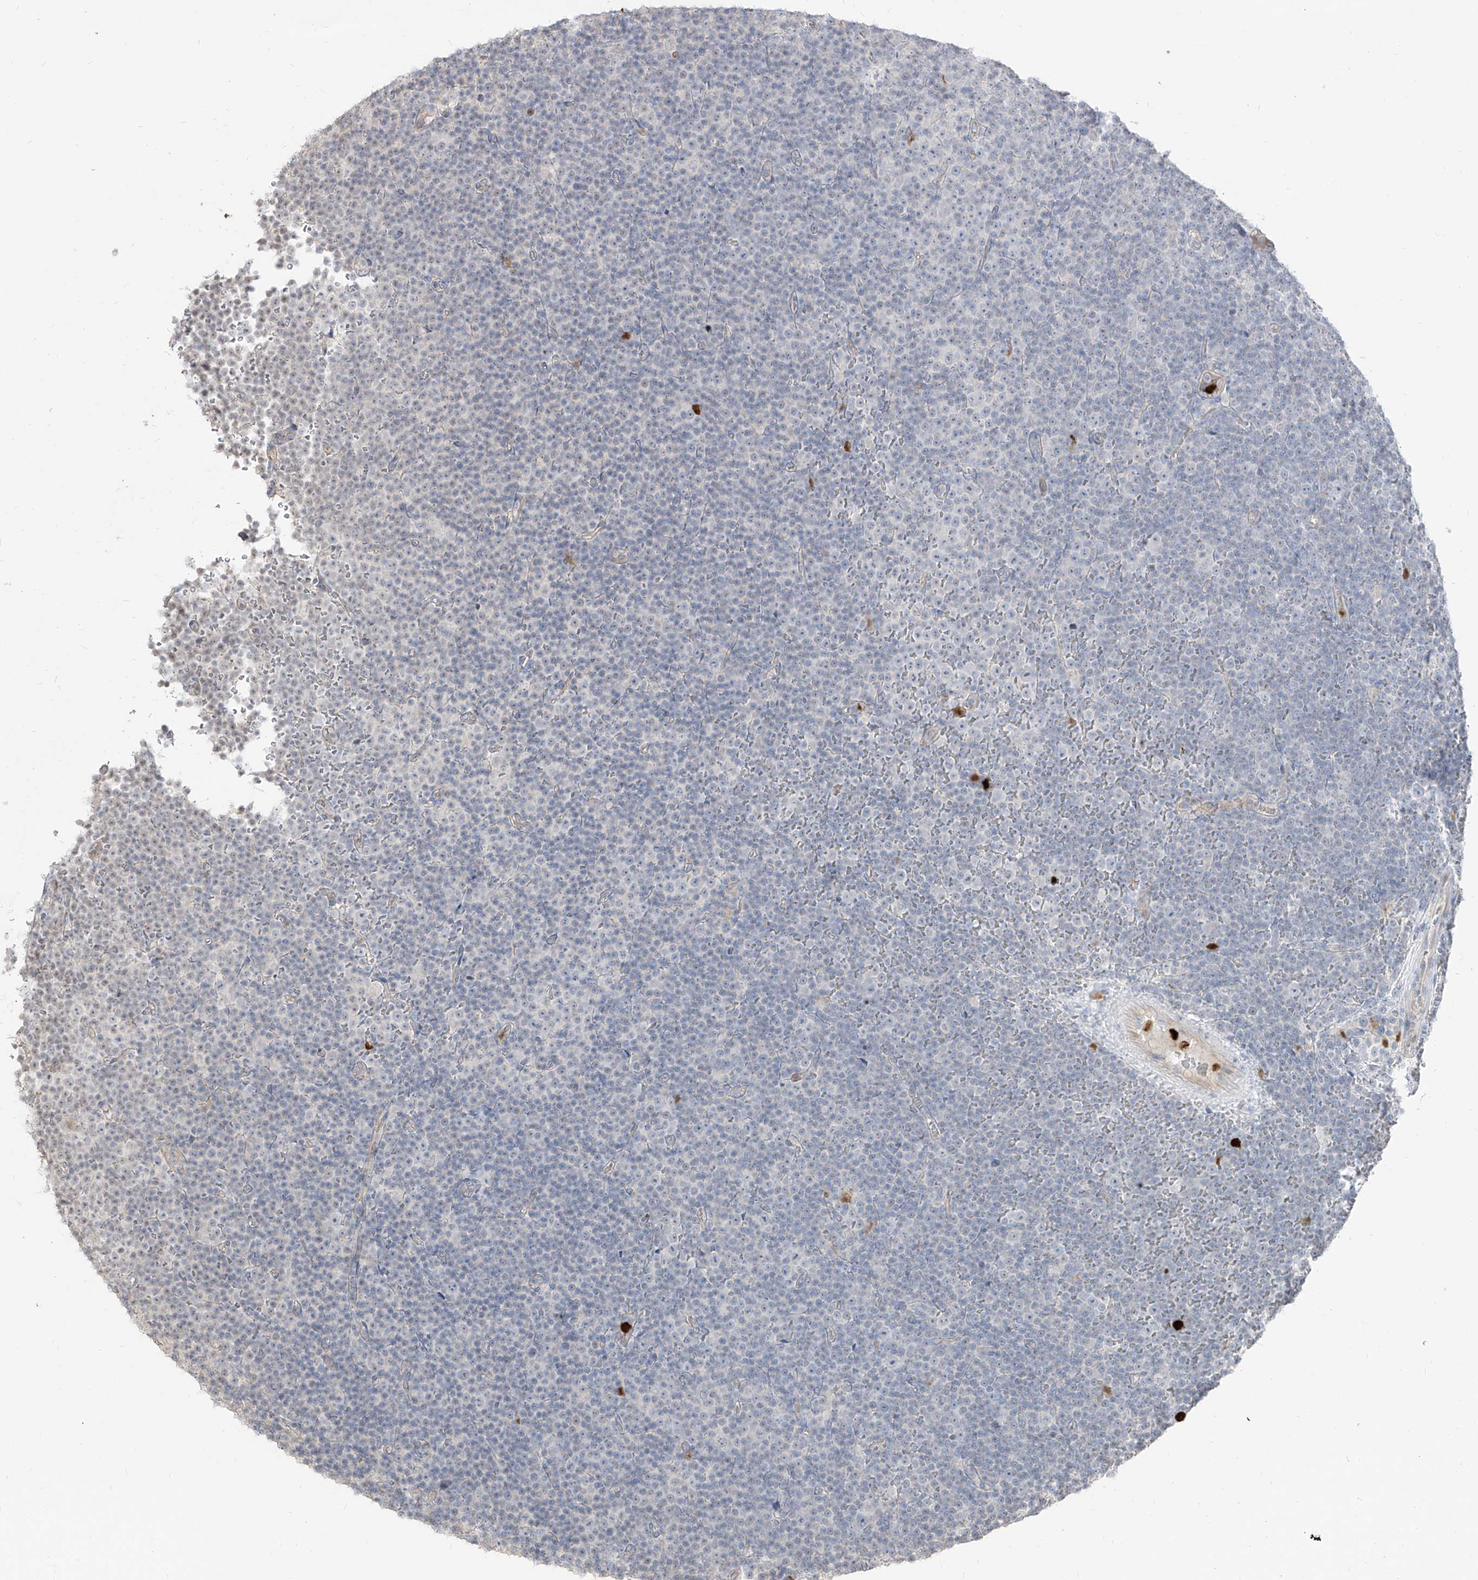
{"staining": {"intensity": "negative", "quantity": "none", "location": "none"}, "tissue": "lymphoma", "cell_type": "Tumor cells", "image_type": "cancer", "snomed": [{"axis": "morphology", "description": "Malignant lymphoma, non-Hodgkin's type, Low grade"}, {"axis": "topography", "description": "Lymph node"}], "caption": "Tumor cells show no significant positivity in lymphoma. (DAB IHC visualized using brightfield microscopy, high magnification).", "gene": "ZNF227", "patient": {"sex": "female", "age": 67}}